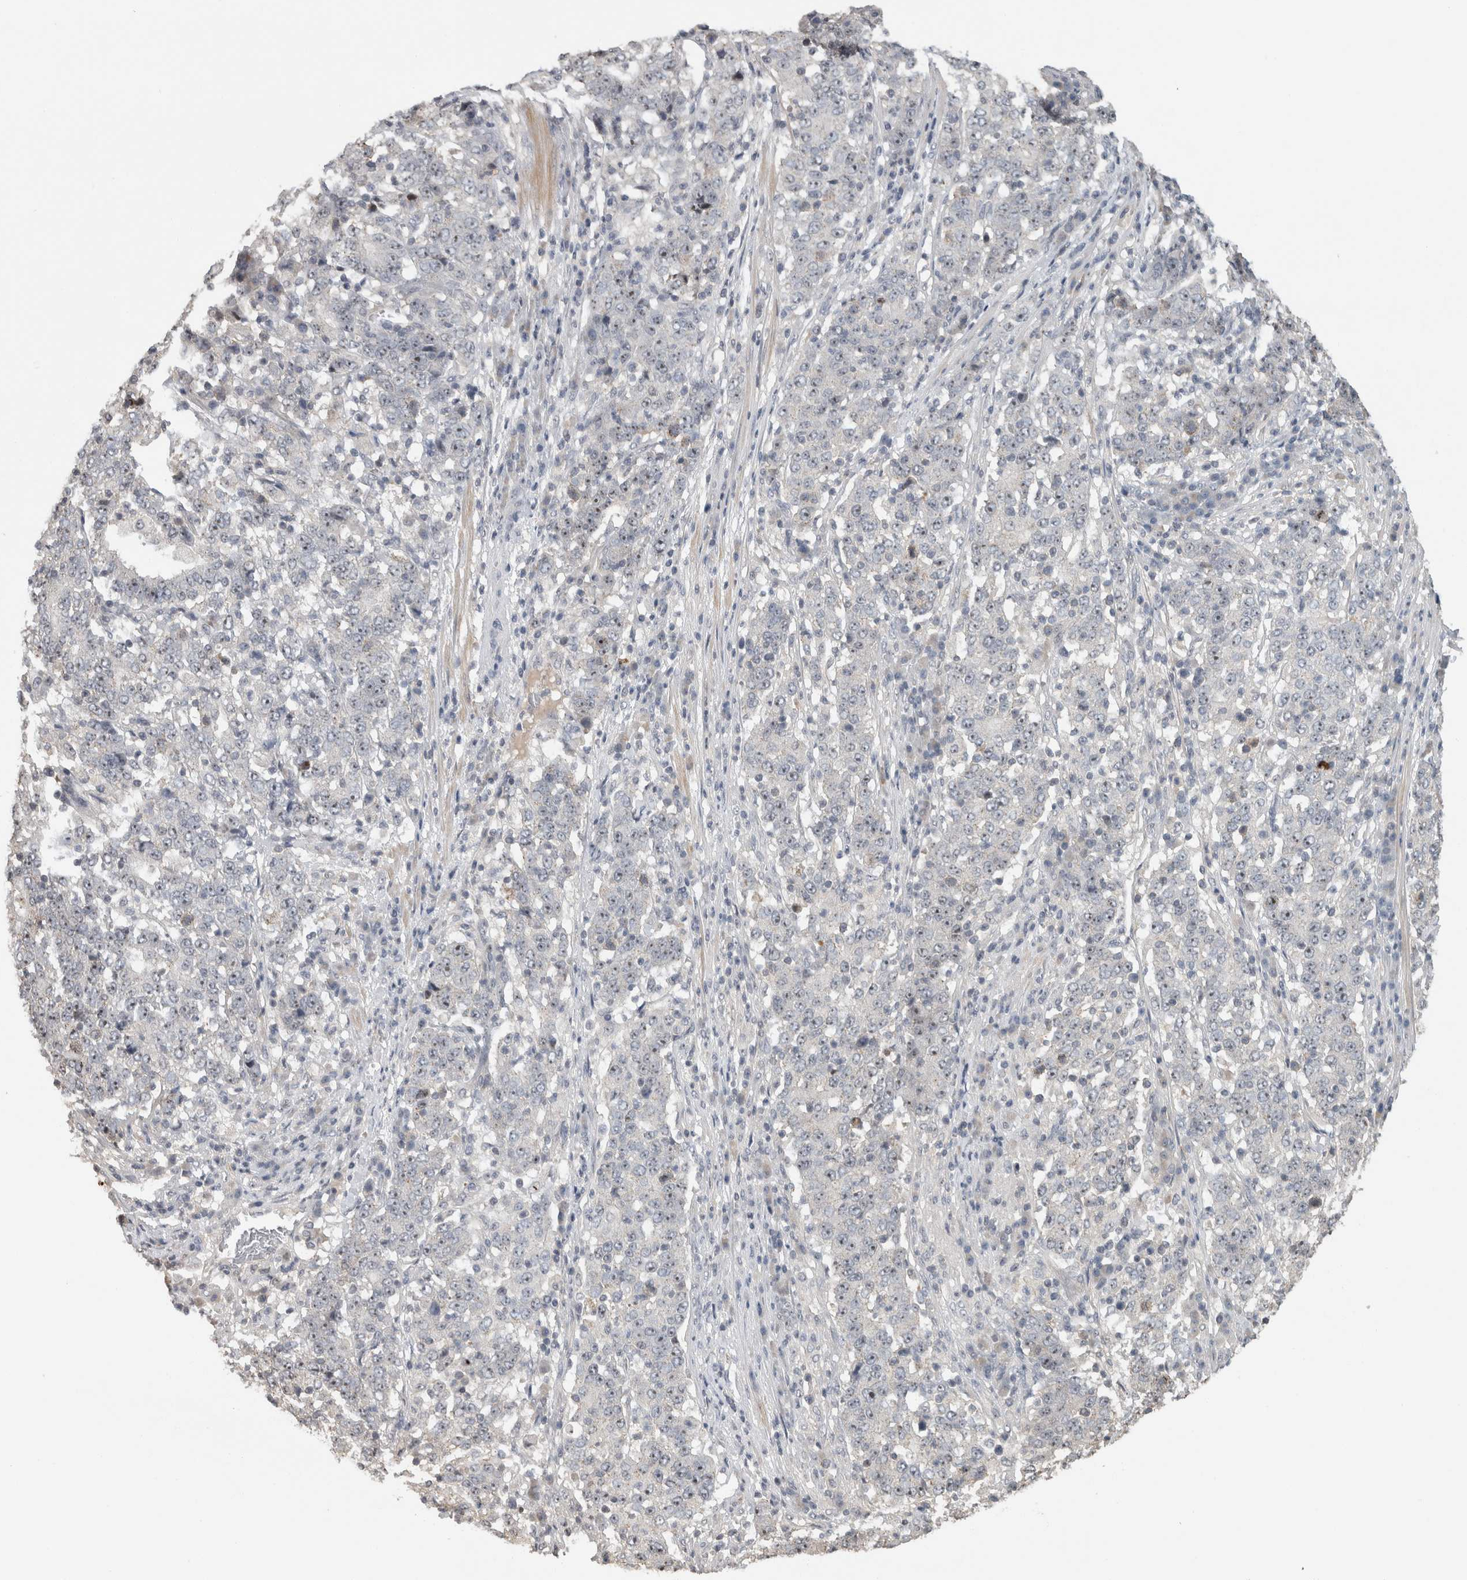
{"staining": {"intensity": "weak", "quantity": "<25%", "location": "nuclear"}, "tissue": "stomach cancer", "cell_type": "Tumor cells", "image_type": "cancer", "snomed": [{"axis": "morphology", "description": "Adenocarcinoma, NOS"}, {"axis": "topography", "description": "Stomach"}], "caption": "Immunohistochemical staining of stomach cancer (adenocarcinoma) shows no significant staining in tumor cells.", "gene": "RBM28", "patient": {"sex": "male", "age": 59}}